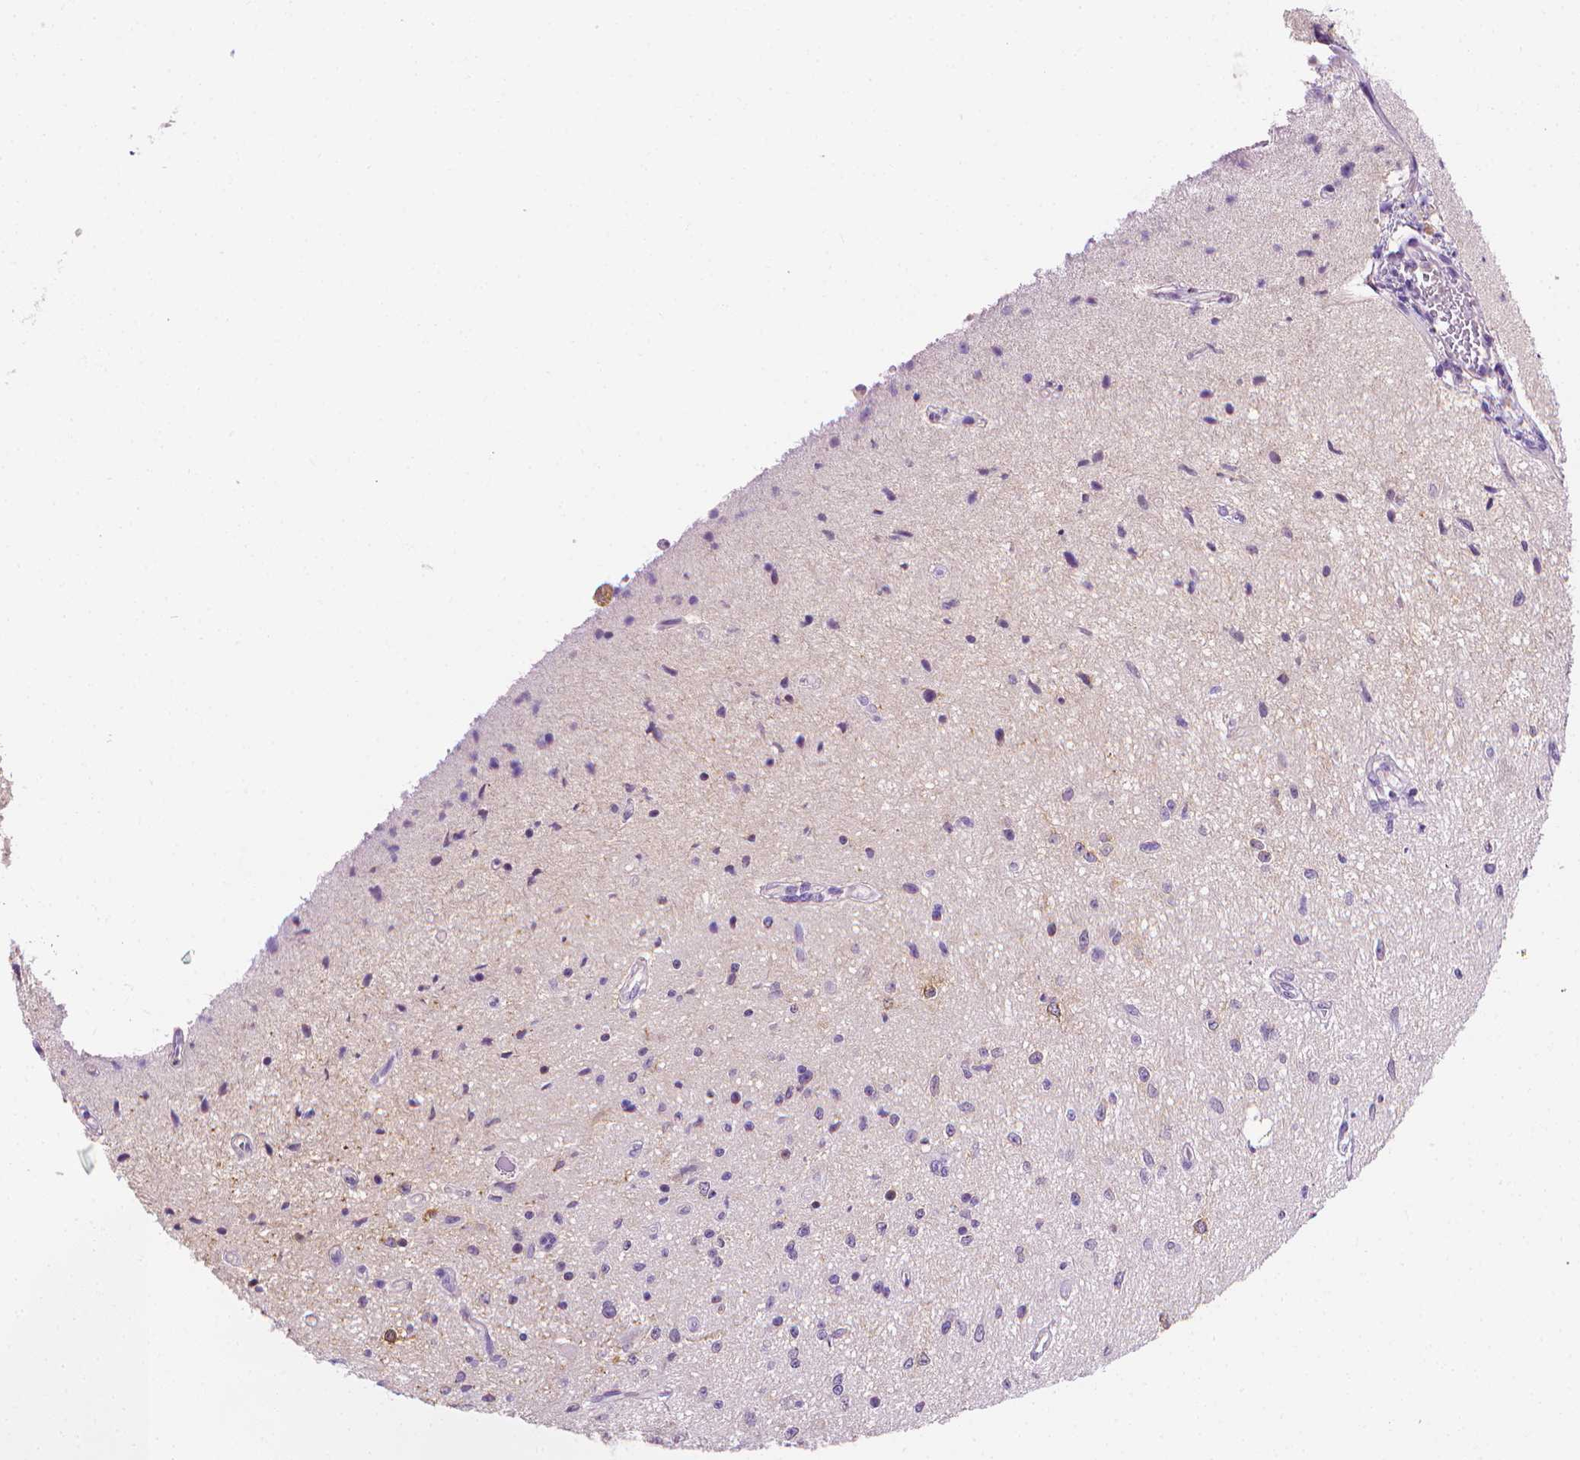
{"staining": {"intensity": "negative", "quantity": "none", "location": "none"}, "tissue": "glioma", "cell_type": "Tumor cells", "image_type": "cancer", "snomed": [{"axis": "morphology", "description": "Glioma, malignant, Low grade"}, {"axis": "topography", "description": "Cerebellum"}], "caption": "Photomicrograph shows no significant protein positivity in tumor cells of malignant low-grade glioma. The staining is performed using DAB brown chromogen with nuclei counter-stained in using hematoxylin.", "gene": "FASN", "patient": {"sex": "female", "age": 14}}